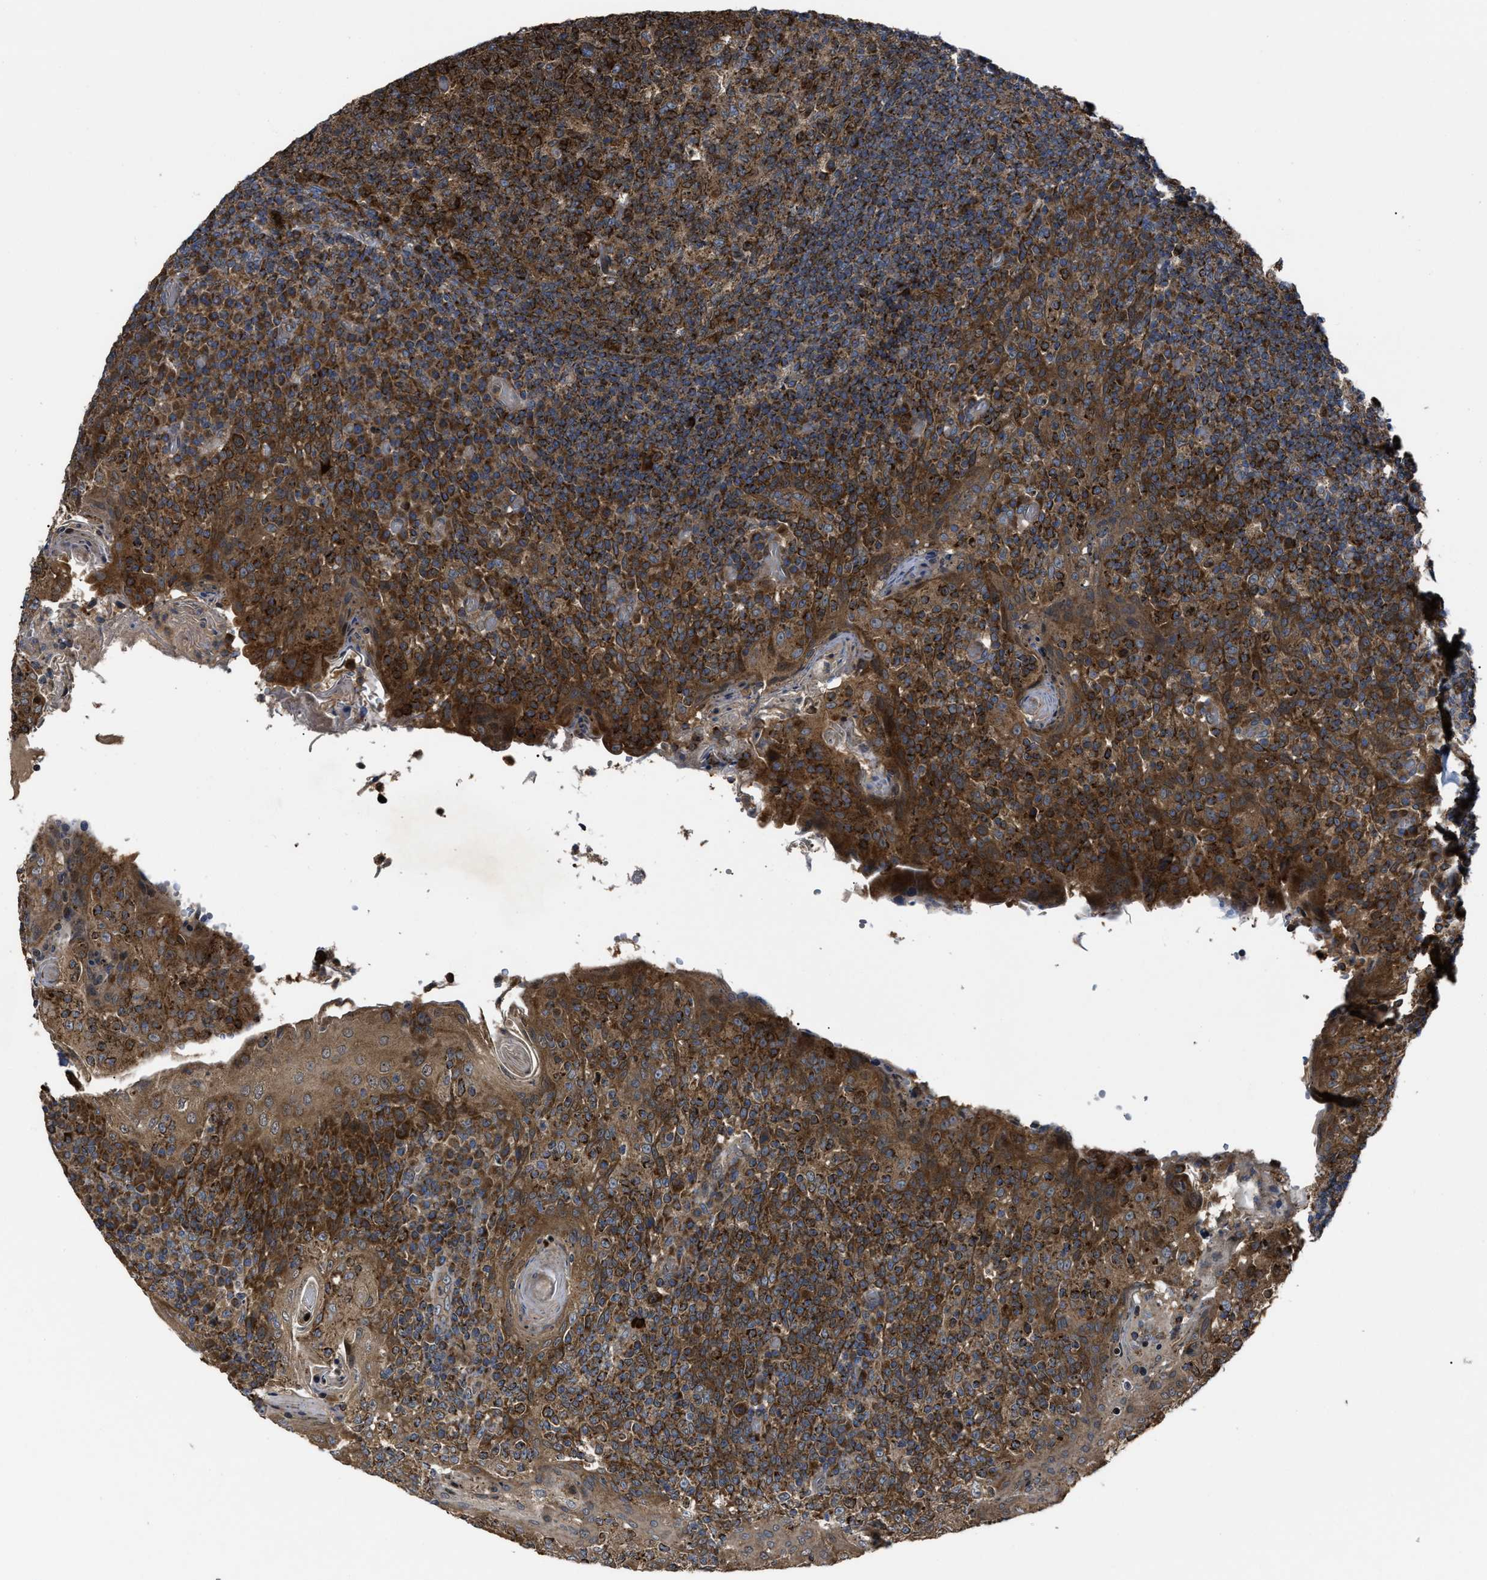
{"staining": {"intensity": "strong", "quantity": ">75%", "location": "cytoplasmic/membranous"}, "tissue": "tonsil", "cell_type": "Germinal center cells", "image_type": "normal", "snomed": [{"axis": "morphology", "description": "Normal tissue, NOS"}, {"axis": "topography", "description": "Tonsil"}], "caption": "The image reveals staining of benign tonsil, revealing strong cytoplasmic/membranous protein expression (brown color) within germinal center cells.", "gene": "PASK", "patient": {"sex": "female", "age": 19}}